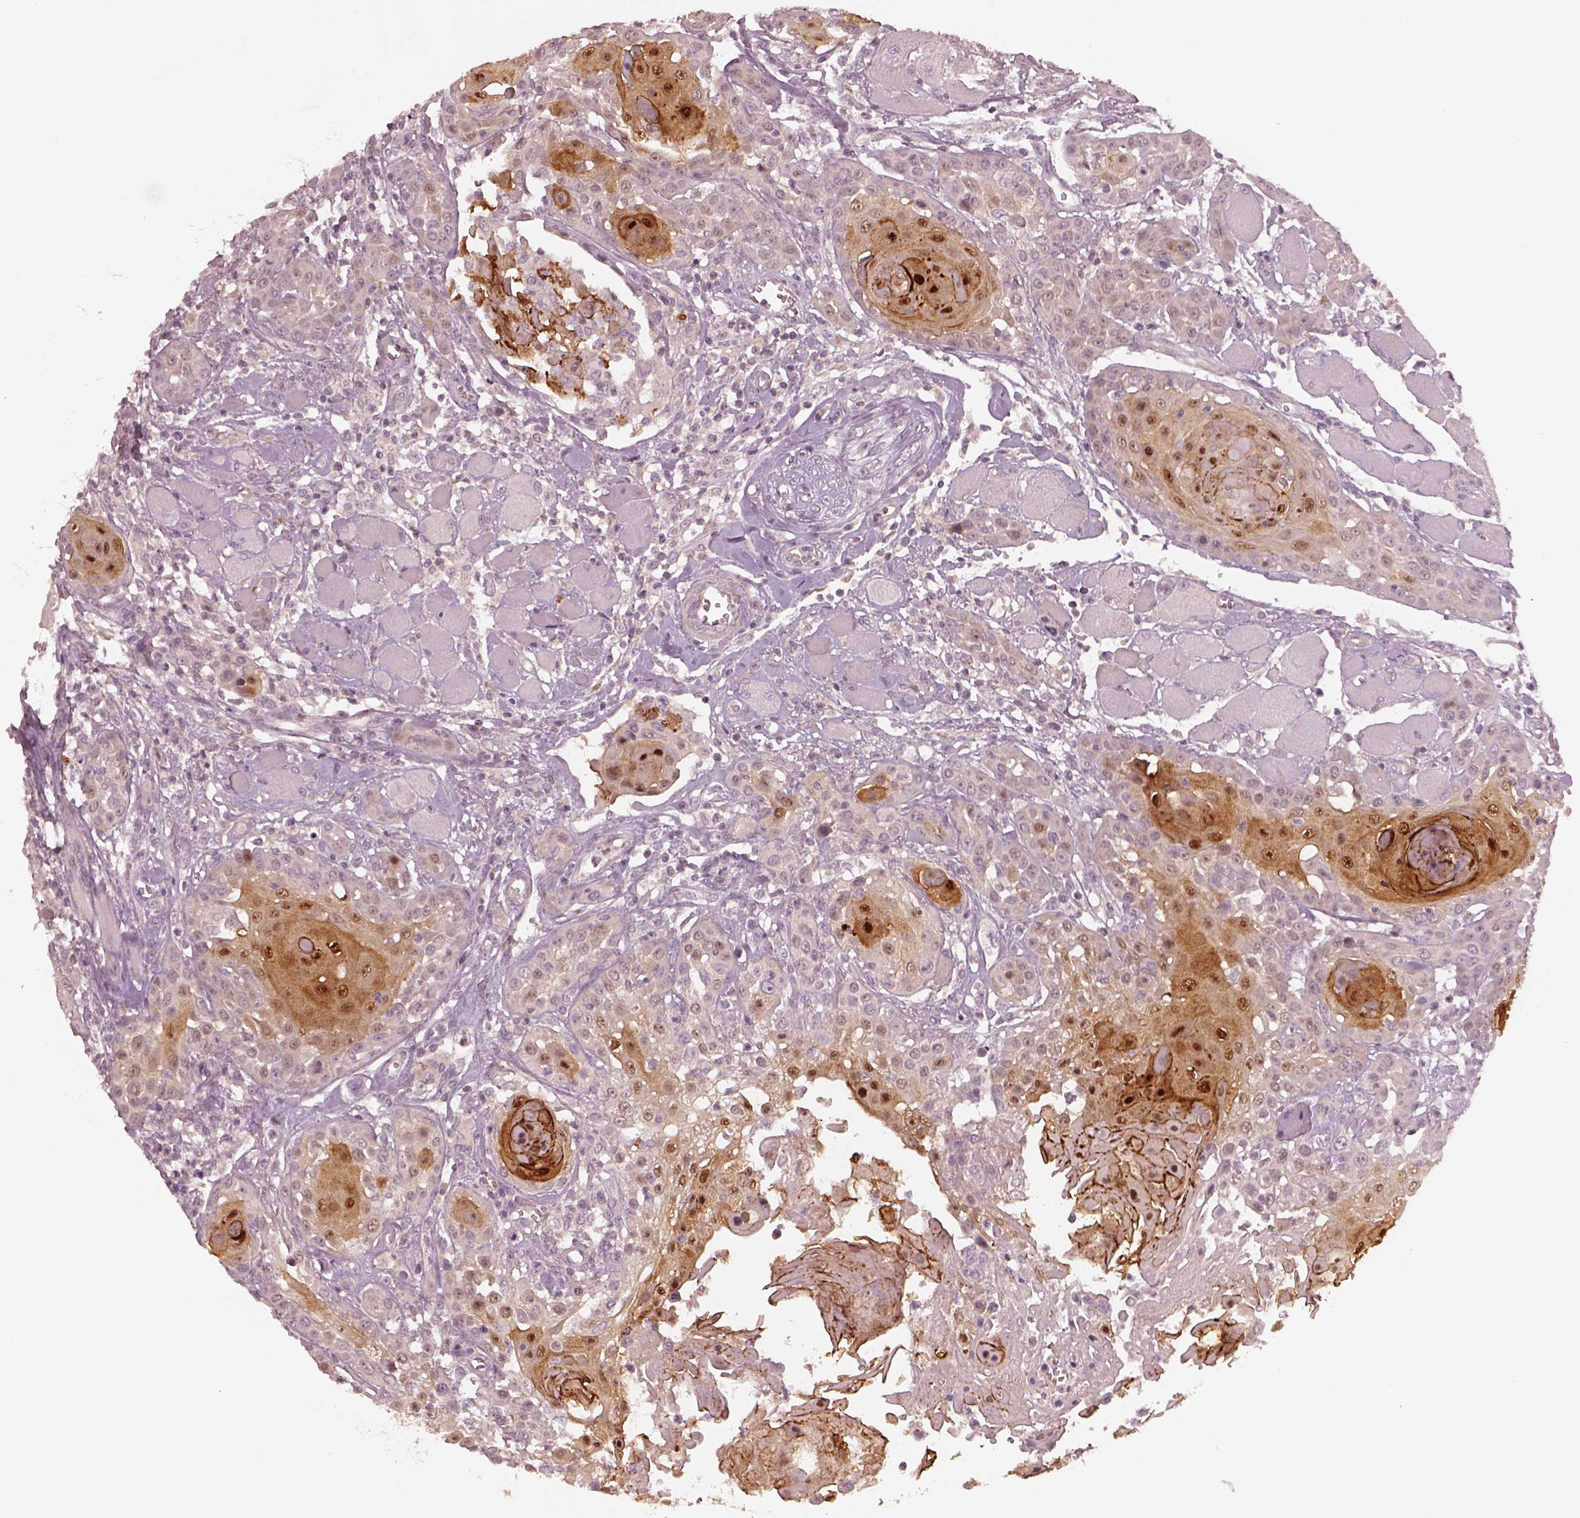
{"staining": {"intensity": "strong", "quantity": "<25%", "location": "cytoplasmic/membranous,nuclear"}, "tissue": "head and neck cancer", "cell_type": "Tumor cells", "image_type": "cancer", "snomed": [{"axis": "morphology", "description": "Squamous cell carcinoma, NOS"}, {"axis": "topography", "description": "Head-Neck"}], "caption": "Immunohistochemical staining of human head and neck cancer (squamous cell carcinoma) exhibits strong cytoplasmic/membranous and nuclear protein positivity in about <25% of tumor cells.", "gene": "SDCBP2", "patient": {"sex": "female", "age": 80}}